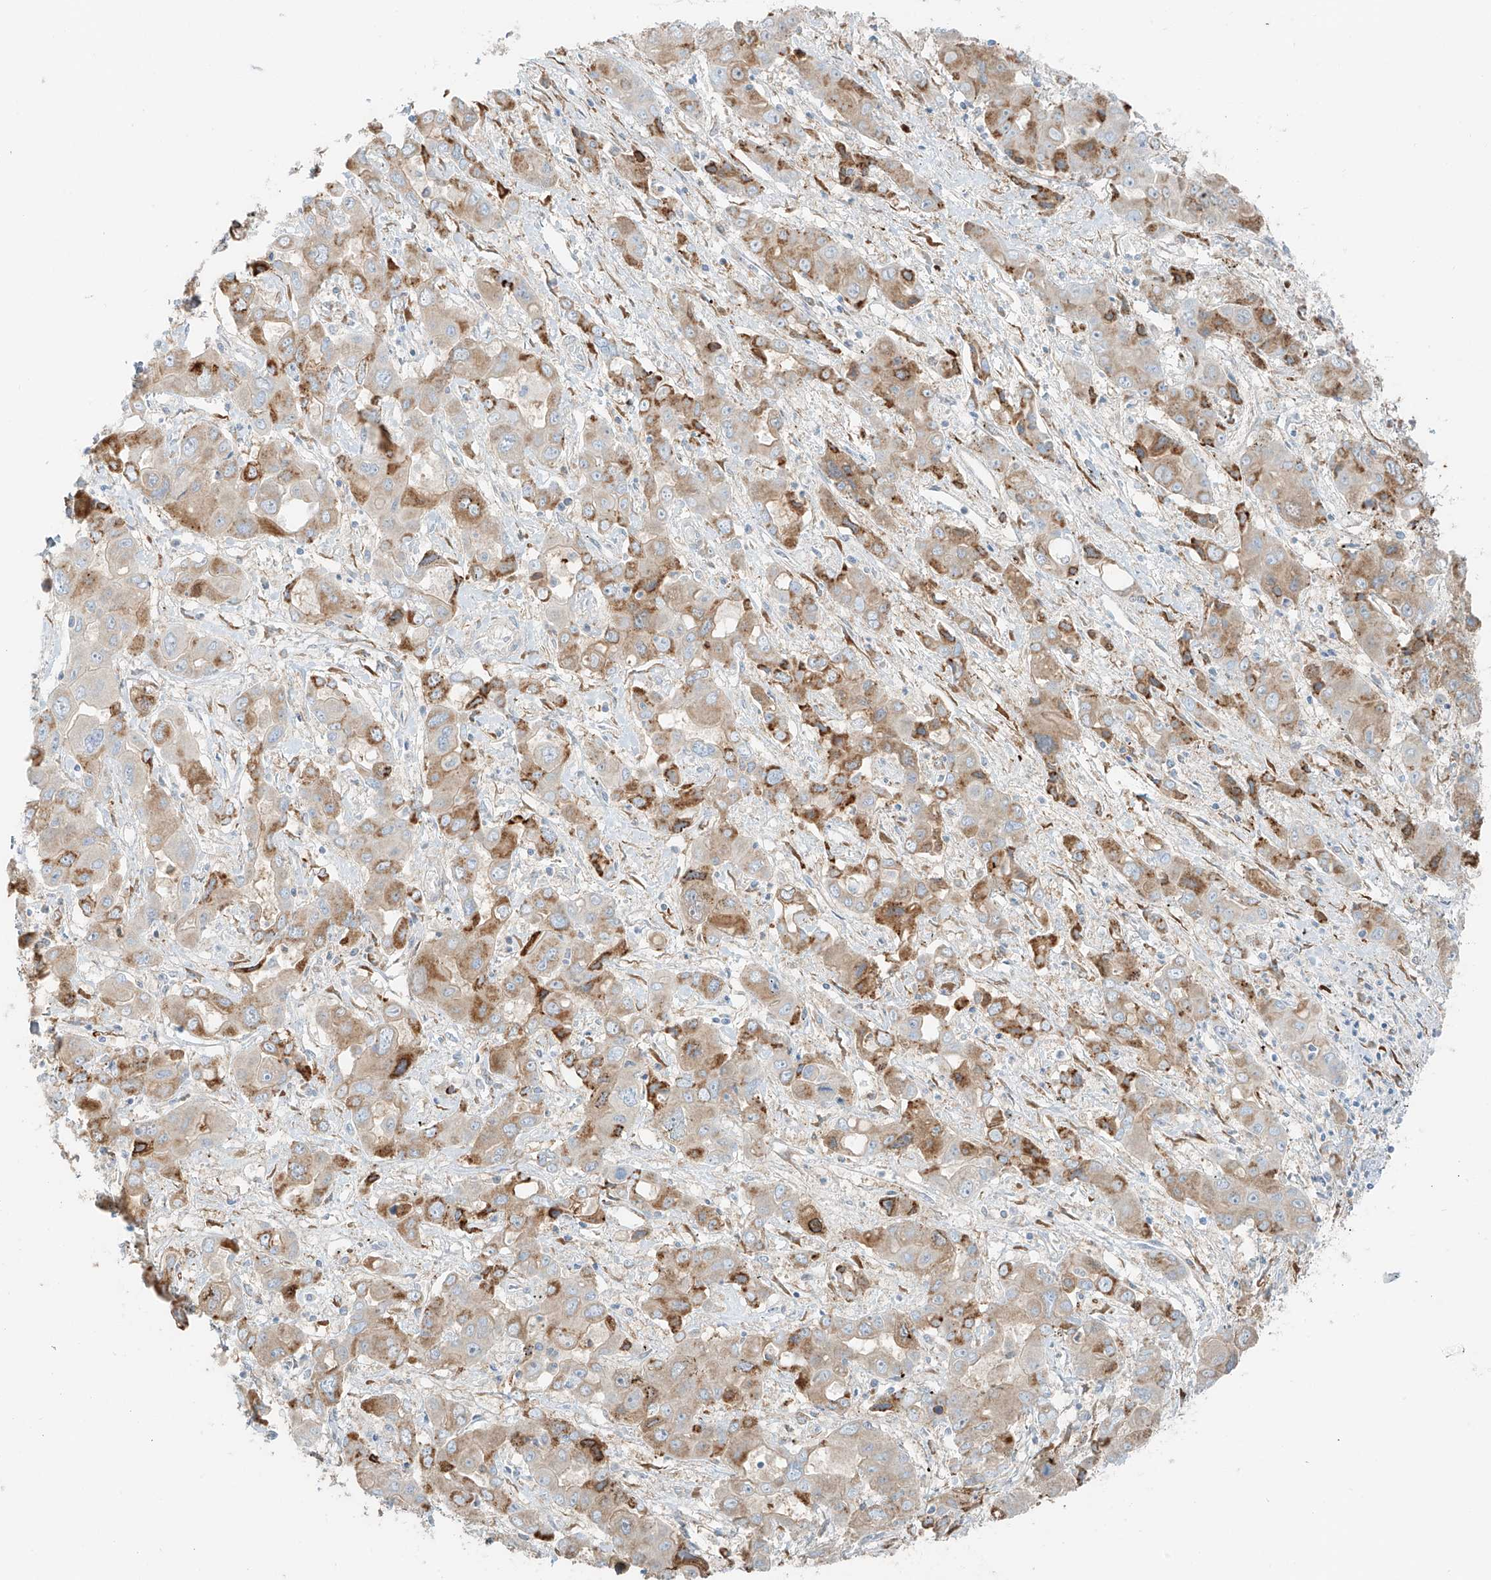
{"staining": {"intensity": "moderate", "quantity": "25%-75%", "location": "cytoplasmic/membranous"}, "tissue": "liver cancer", "cell_type": "Tumor cells", "image_type": "cancer", "snomed": [{"axis": "morphology", "description": "Cholangiocarcinoma"}, {"axis": "topography", "description": "Liver"}], "caption": "Immunohistochemical staining of human liver cancer demonstrates medium levels of moderate cytoplasmic/membranous staining in approximately 25%-75% of tumor cells. (Stains: DAB in brown, nuclei in blue, Microscopy: brightfield microscopy at high magnification).", "gene": "FSTL1", "patient": {"sex": "male", "age": 67}}